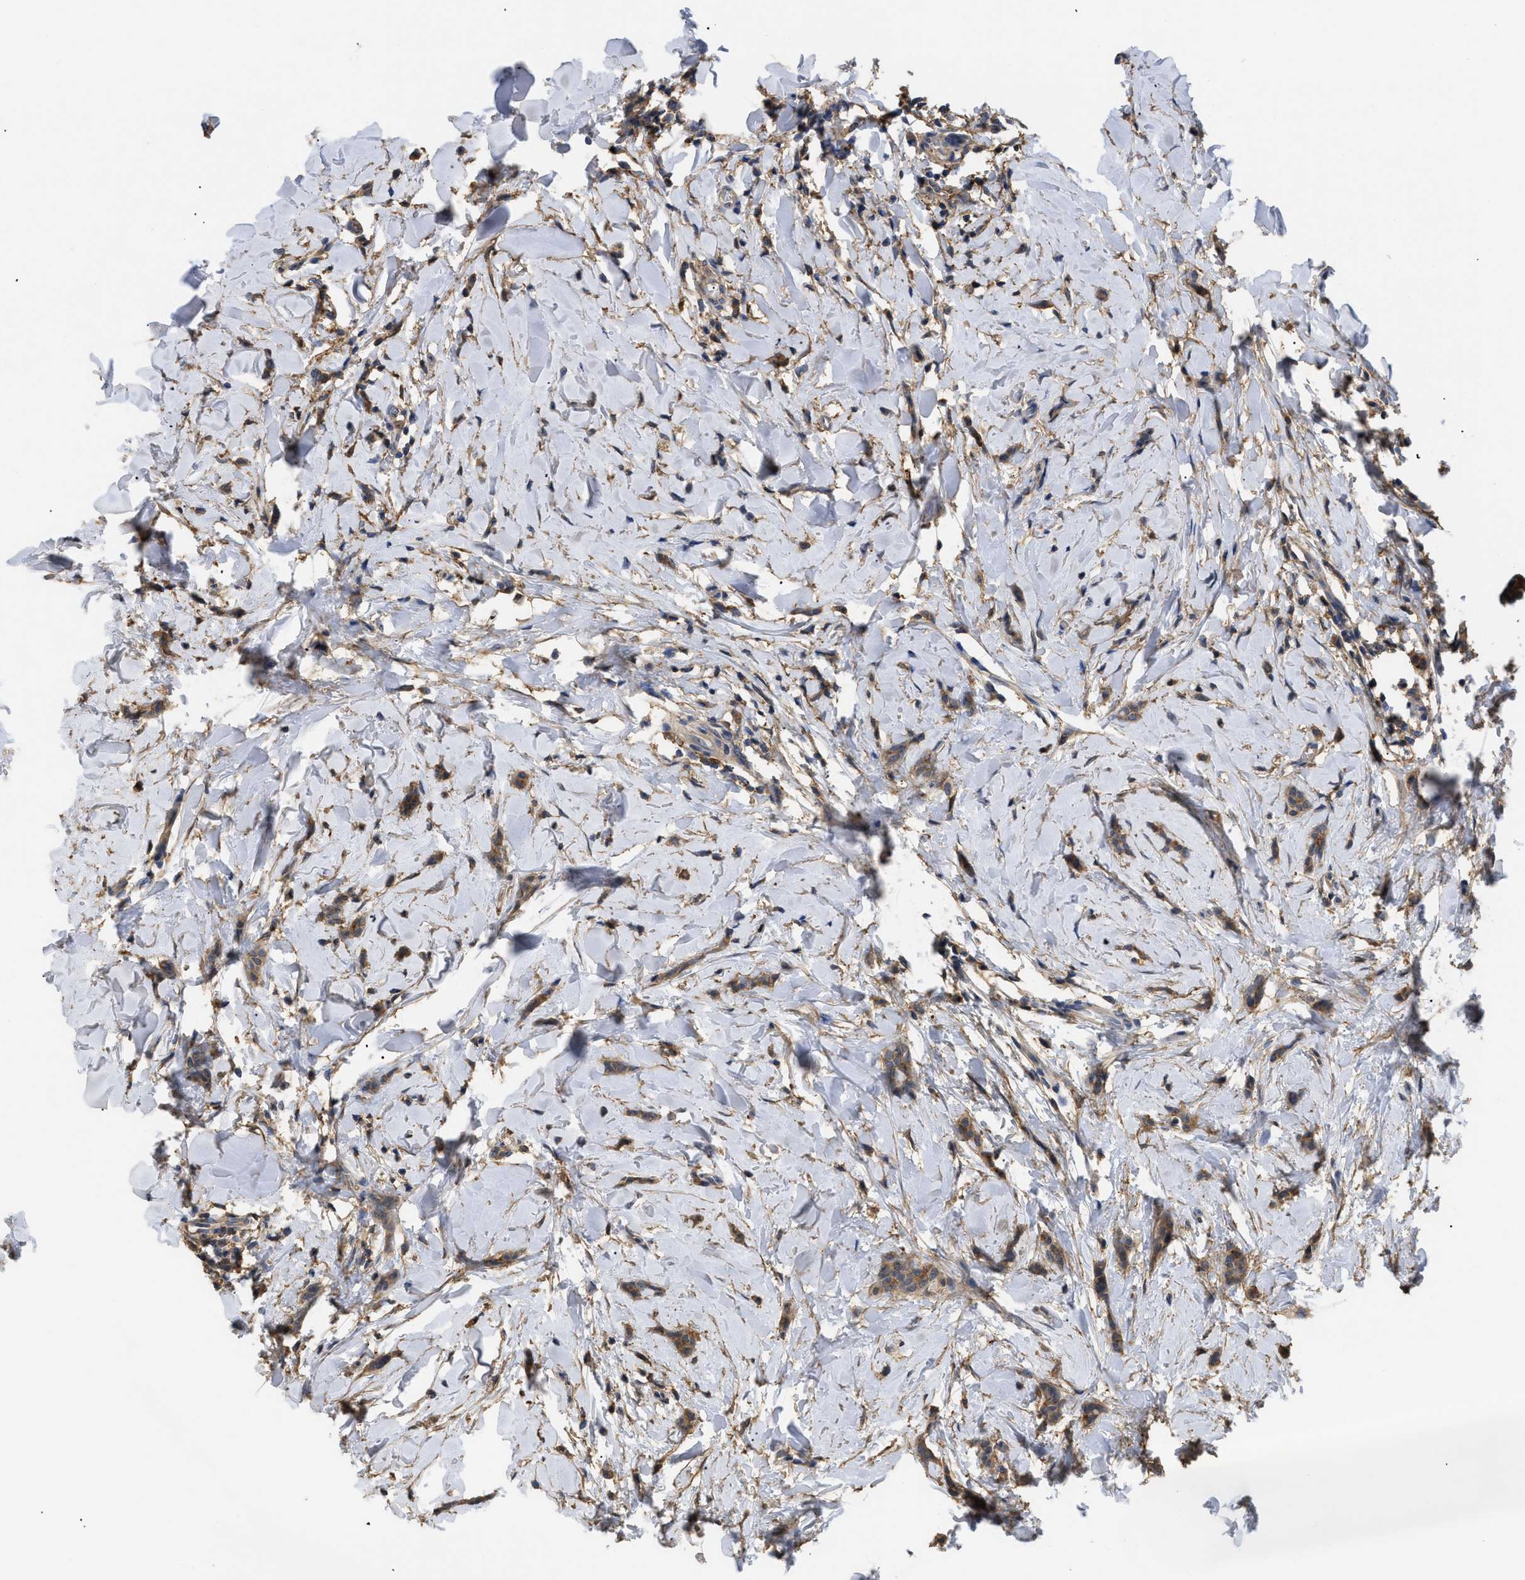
{"staining": {"intensity": "moderate", "quantity": "25%-75%", "location": "cytoplasmic/membranous"}, "tissue": "breast cancer", "cell_type": "Tumor cells", "image_type": "cancer", "snomed": [{"axis": "morphology", "description": "Lobular carcinoma"}, {"axis": "topography", "description": "Skin"}, {"axis": "topography", "description": "Breast"}], "caption": "Protein analysis of breast lobular carcinoma tissue reveals moderate cytoplasmic/membranous expression in approximately 25%-75% of tumor cells.", "gene": "ANXA4", "patient": {"sex": "female", "age": 46}}